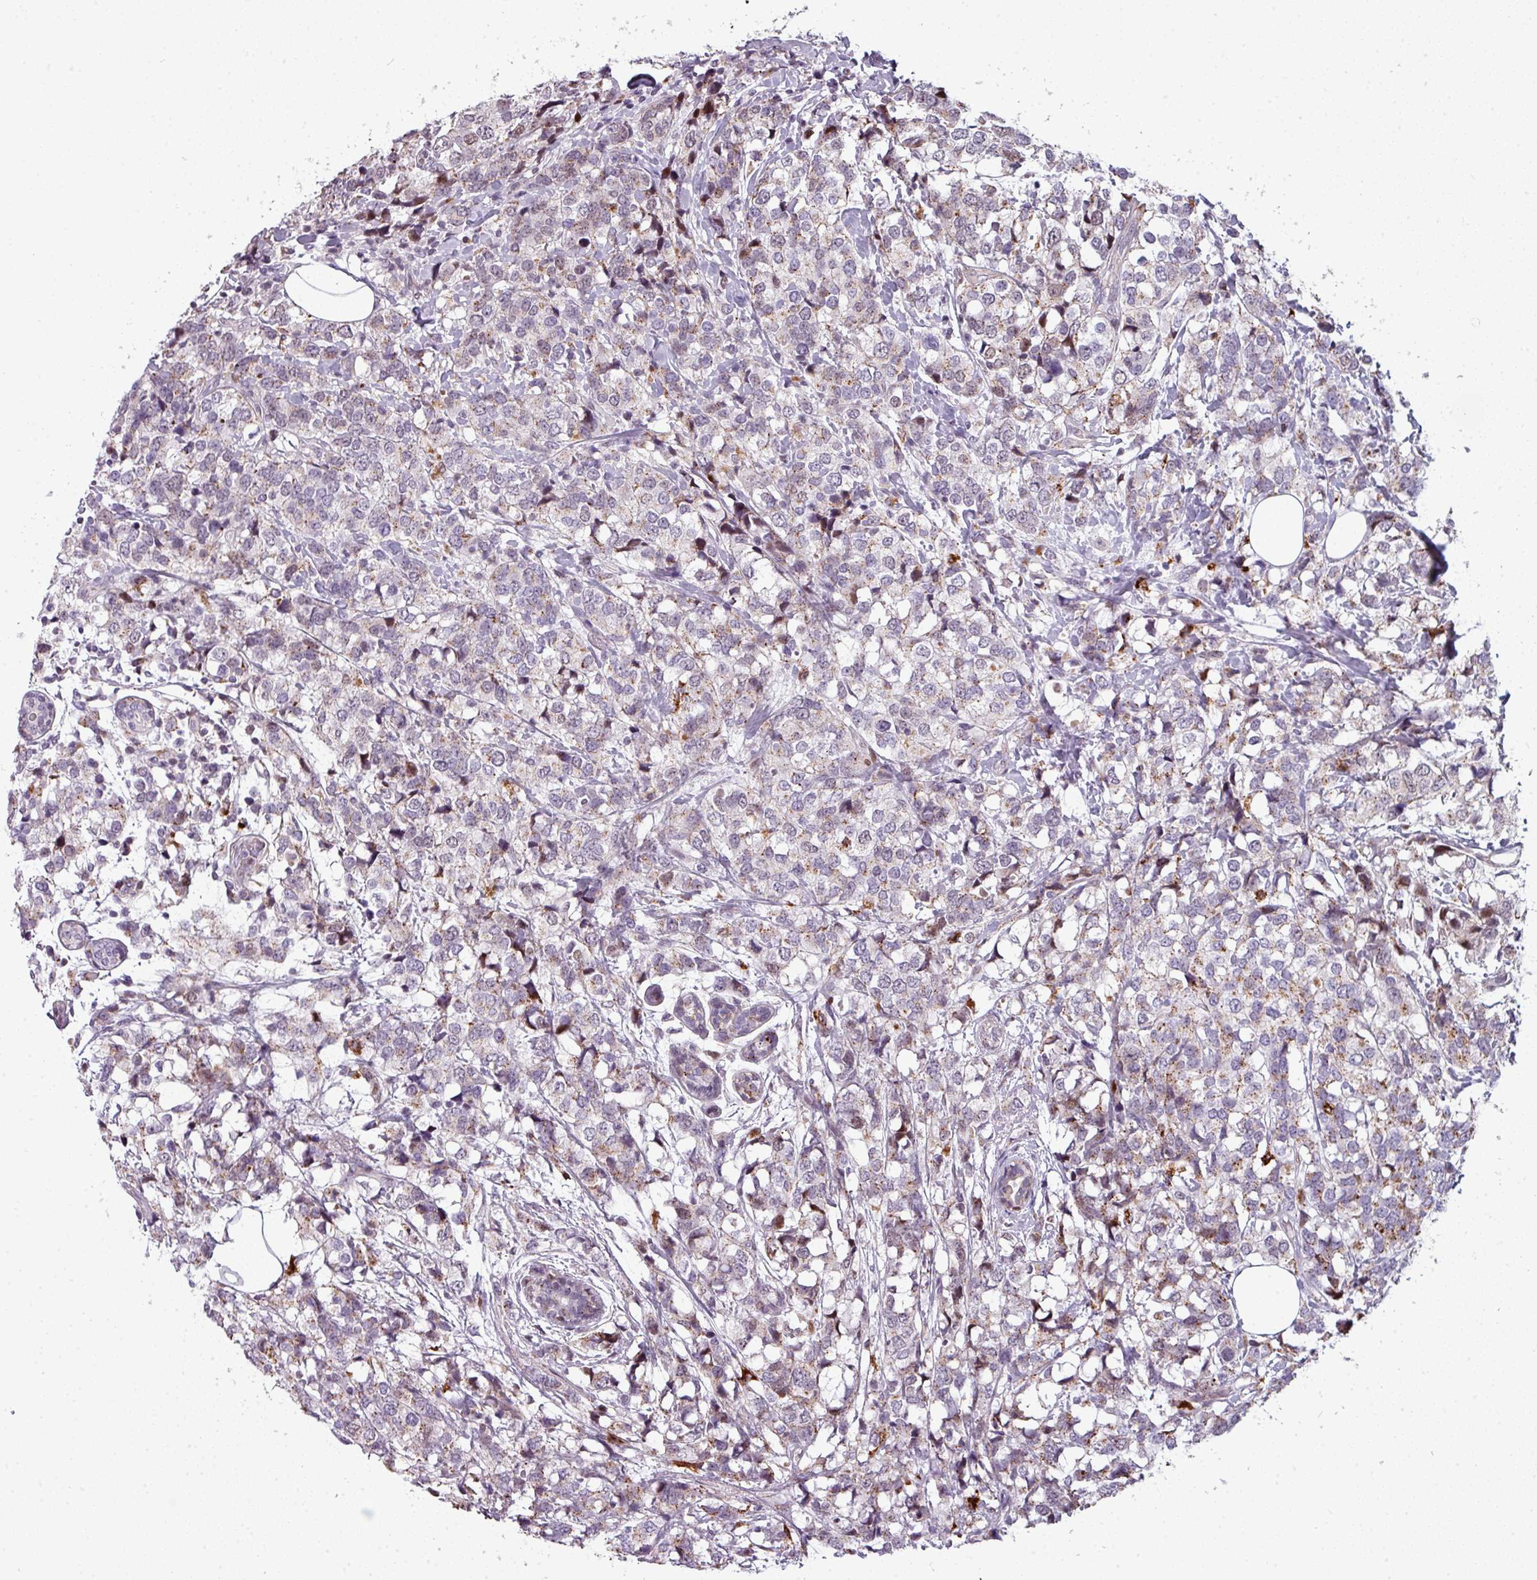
{"staining": {"intensity": "weak", "quantity": "<25%", "location": "cytoplasmic/membranous"}, "tissue": "breast cancer", "cell_type": "Tumor cells", "image_type": "cancer", "snomed": [{"axis": "morphology", "description": "Lobular carcinoma"}, {"axis": "topography", "description": "Breast"}], "caption": "Immunohistochemical staining of breast cancer (lobular carcinoma) displays no significant expression in tumor cells.", "gene": "TMEFF1", "patient": {"sex": "female", "age": 59}}